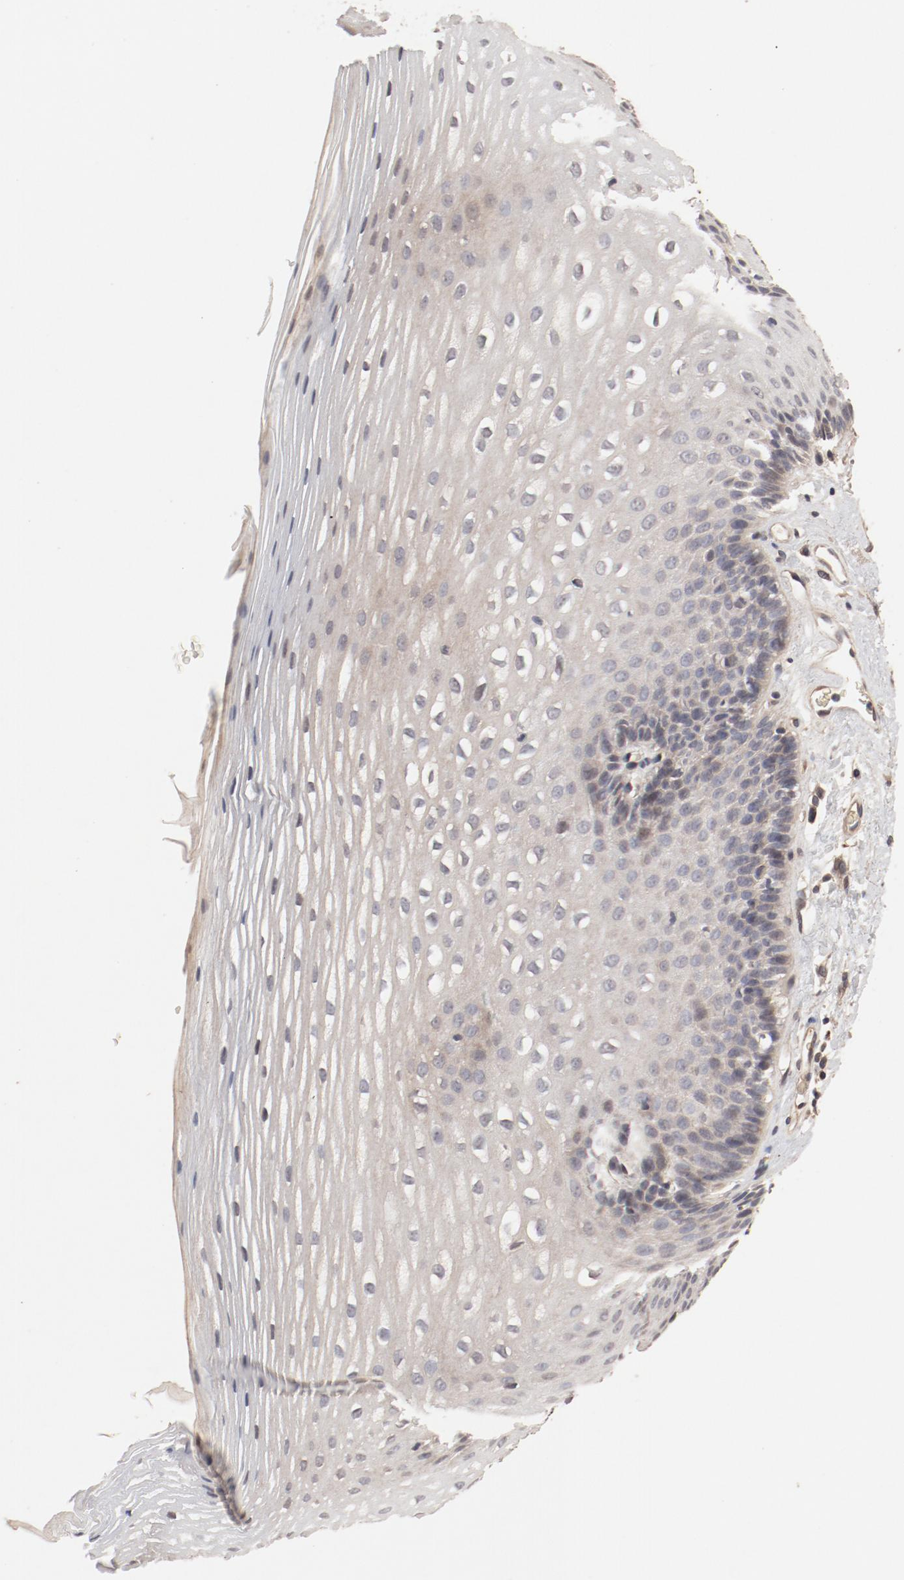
{"staining": {"intensity": "weak", "quantity": ">75%", "location": "cytoplasmic/membranous,nuclear"}, "tissue": "esophagus", "cell_type": "Squamous epithelial cells", "image_type": "normal", "snomed": [{"axis": "morphology", "description": "Normal tissue, NOS"}, {"axis": "topography", "description": "Esophagus"}], "caption": "Immunohistochemistry (IHC) photomicrograph of normal esophagus: human esophagus stained using immunohistochemistry (IHC) exhibits low levels of weak protein expression localized specifically in the cytoplasmic/membranous,nuclear of squamous epithelial cells, appearing as a cytoplasmic/membranous,nuclear brown color.", "gene": "IL3RA", "patient": {"sex": "female", "age": 70}}